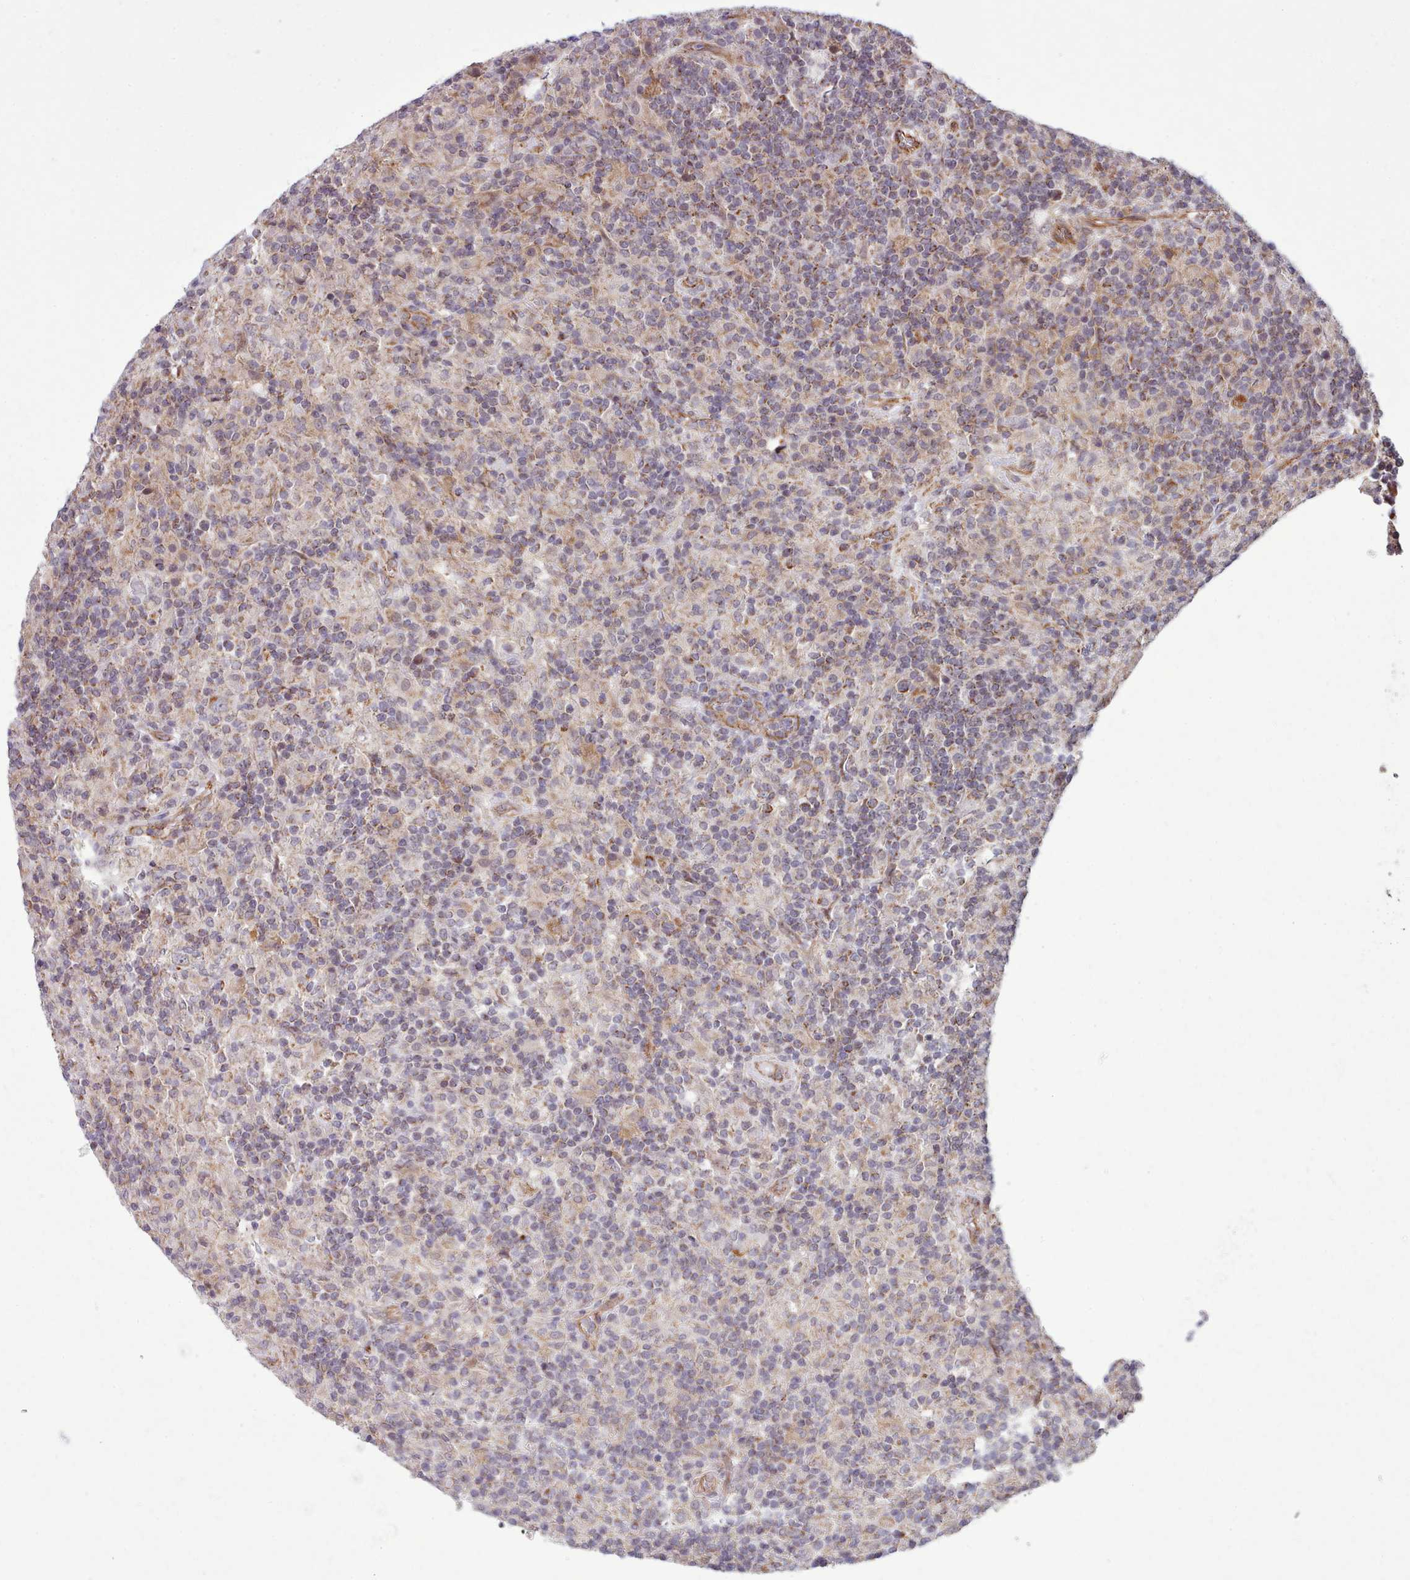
{"staining": {"intensity": "moderate", "quantity": "<25%", "location": "cytoplasmic/membranous"}, "tissue": "lymphoma", "cell_type": "Tumor cells", "image_type": "cancer", "snomed": [{"axis": "morphology", "description": "Hodgkin's disease, NOS"}, {"axis": "topography", "description": "Lymph node"}], "caption": "Approximately <25% of tumor cells in lymphoma show moderate cytoplasmic/membranous protein staining as visualized by brown immunohistochemical staining.", "gene": "MRPL46", "patient": {"sex": "male", "age": 70}}